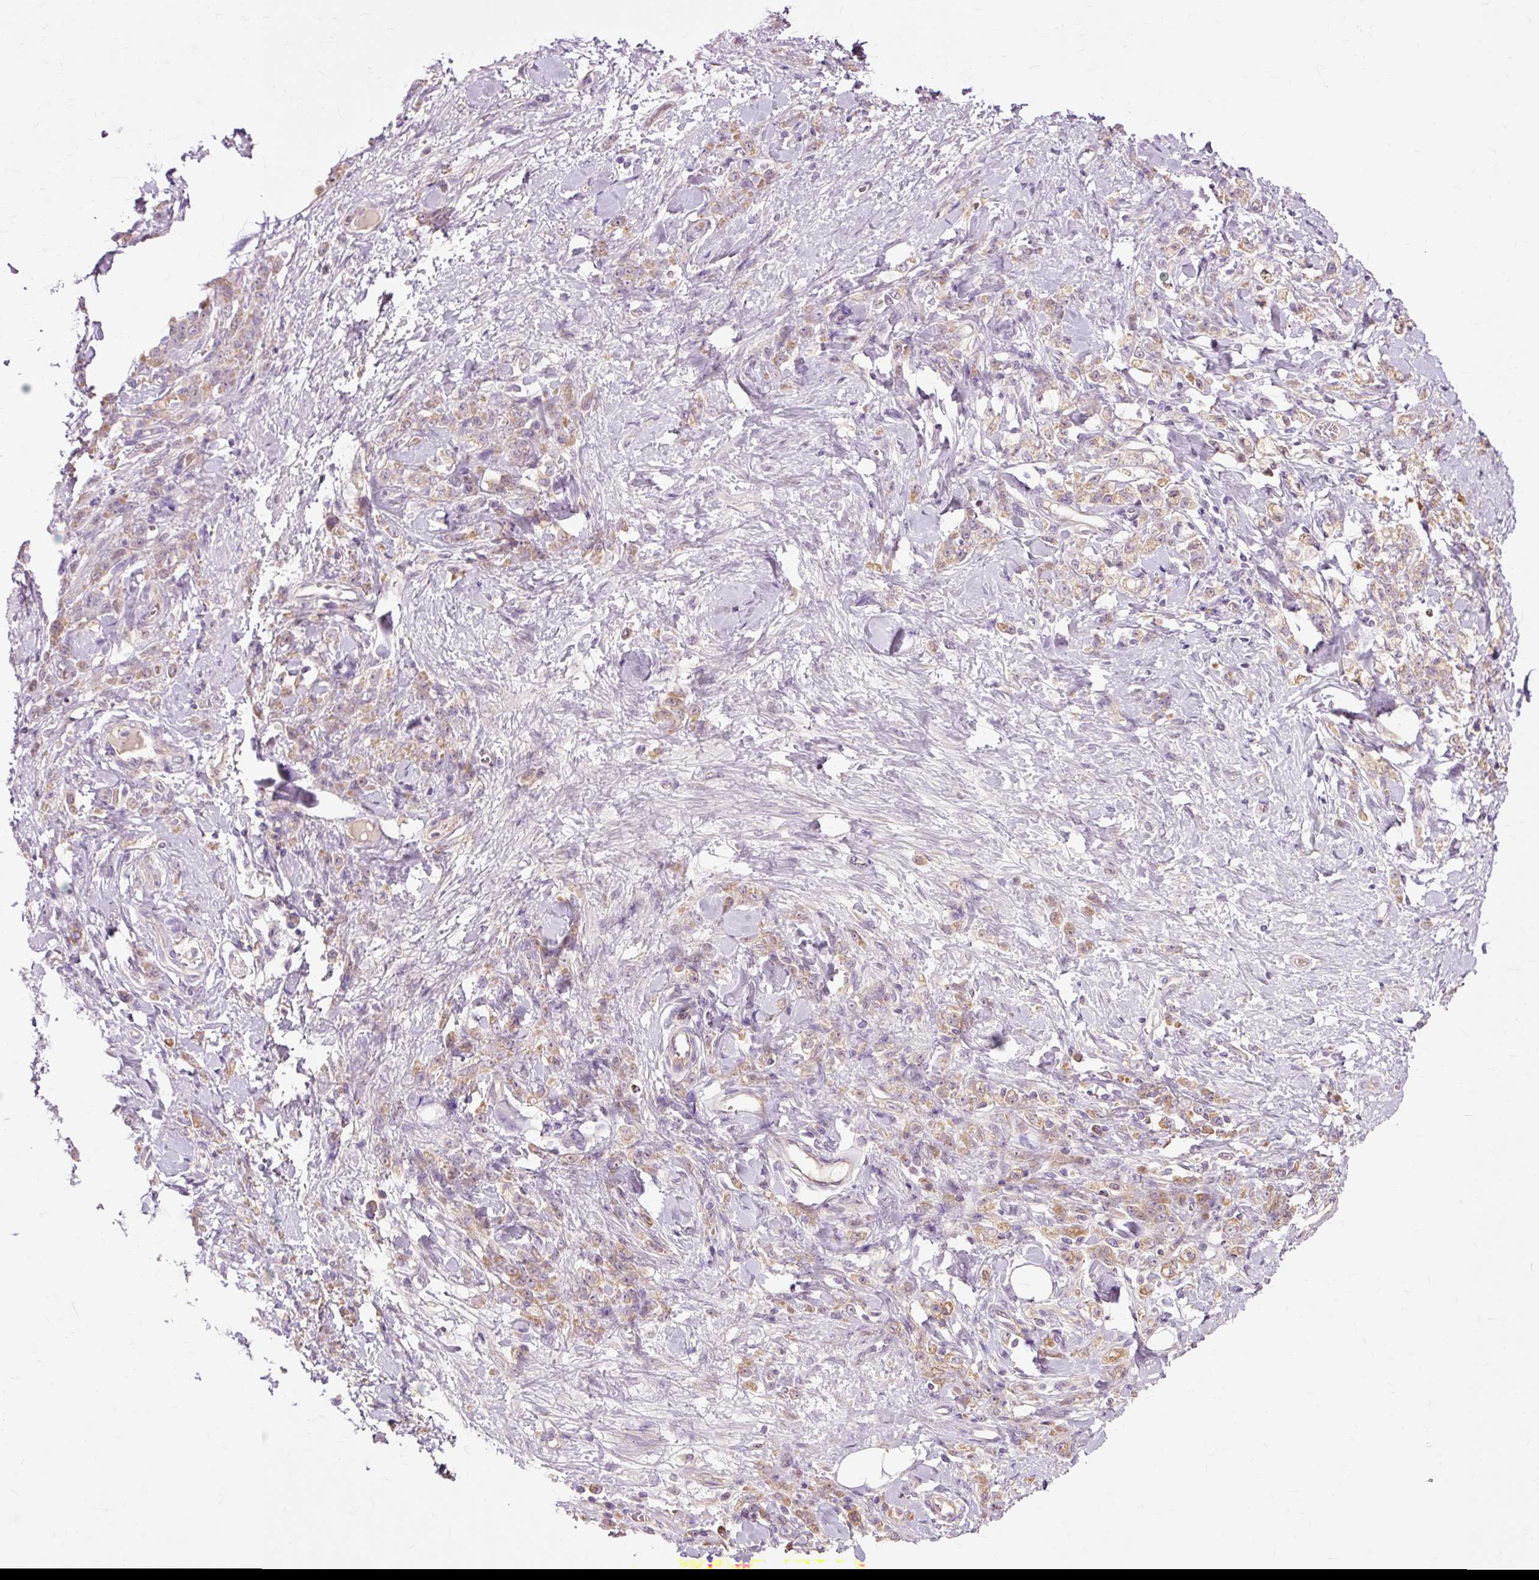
{"staining": {"intensity": "moderate", "quantity": ">75%", "location": "cytoplasmic/membranous"}, "tissue": "stomach cancer", "cell_type": "Tumor cells", "image_type": "cancer", "snomed": [{"axis": "morphology", "description": "Normal tissue, NOS"}, {"axis": "morphology", "description": "Adenocarcinoma, NOS"}, {"axis": "topography", "description": "Stomach"}], "caption": "Immunohistochemistry staining of stomach adenocarcinoma, which exhibits medium levels of moderate cytoplasmic/membranous expression in approximately >75% of tumor cells indicating moderate cytoplasmic/membranous protein expression. The staining was performed using DAB (brown) for protein detection and nuclei were counterstained in hematoxylin (blue).", "gene": "PDZD2", "patient": {"sex": "male", "age": 82}}